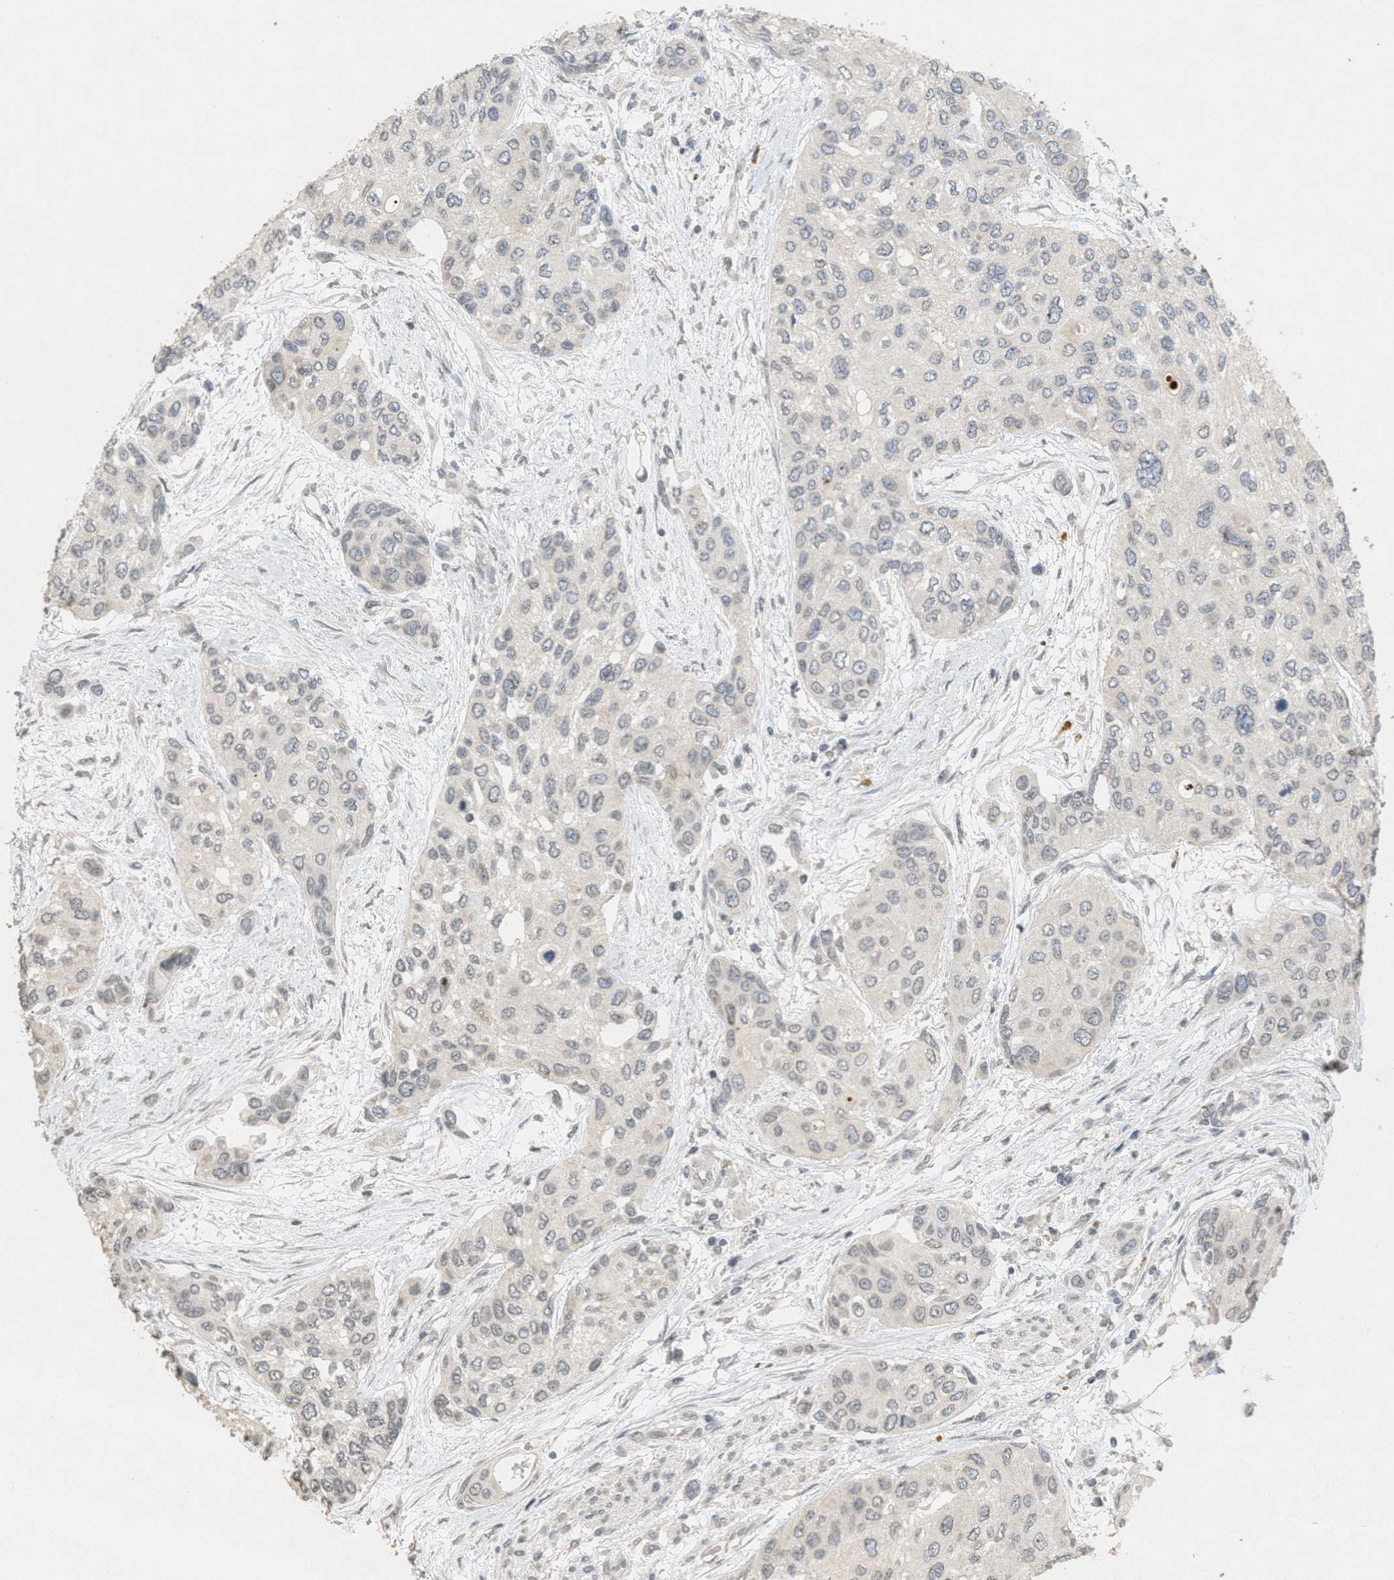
{"staining": {"intensity": "negative", "quantity": "none", "location": "none"}, "tissue": "urothelial cancer", "cell_type": "Tumor cells", "image_type": "cancer", "snomed": [{"axis": "morphology", "description": "Urothelial carcinoma, High grade"}, {"axis": "topography", "description": "Urinary bladder"}], "caption": "Urothelial carcinoma (high-grade) was stained to show a protein in brown. There is no significant expression in tumor cells.", "gene": "ABHD6", "patient": {"sex": "female", "age": 56}}